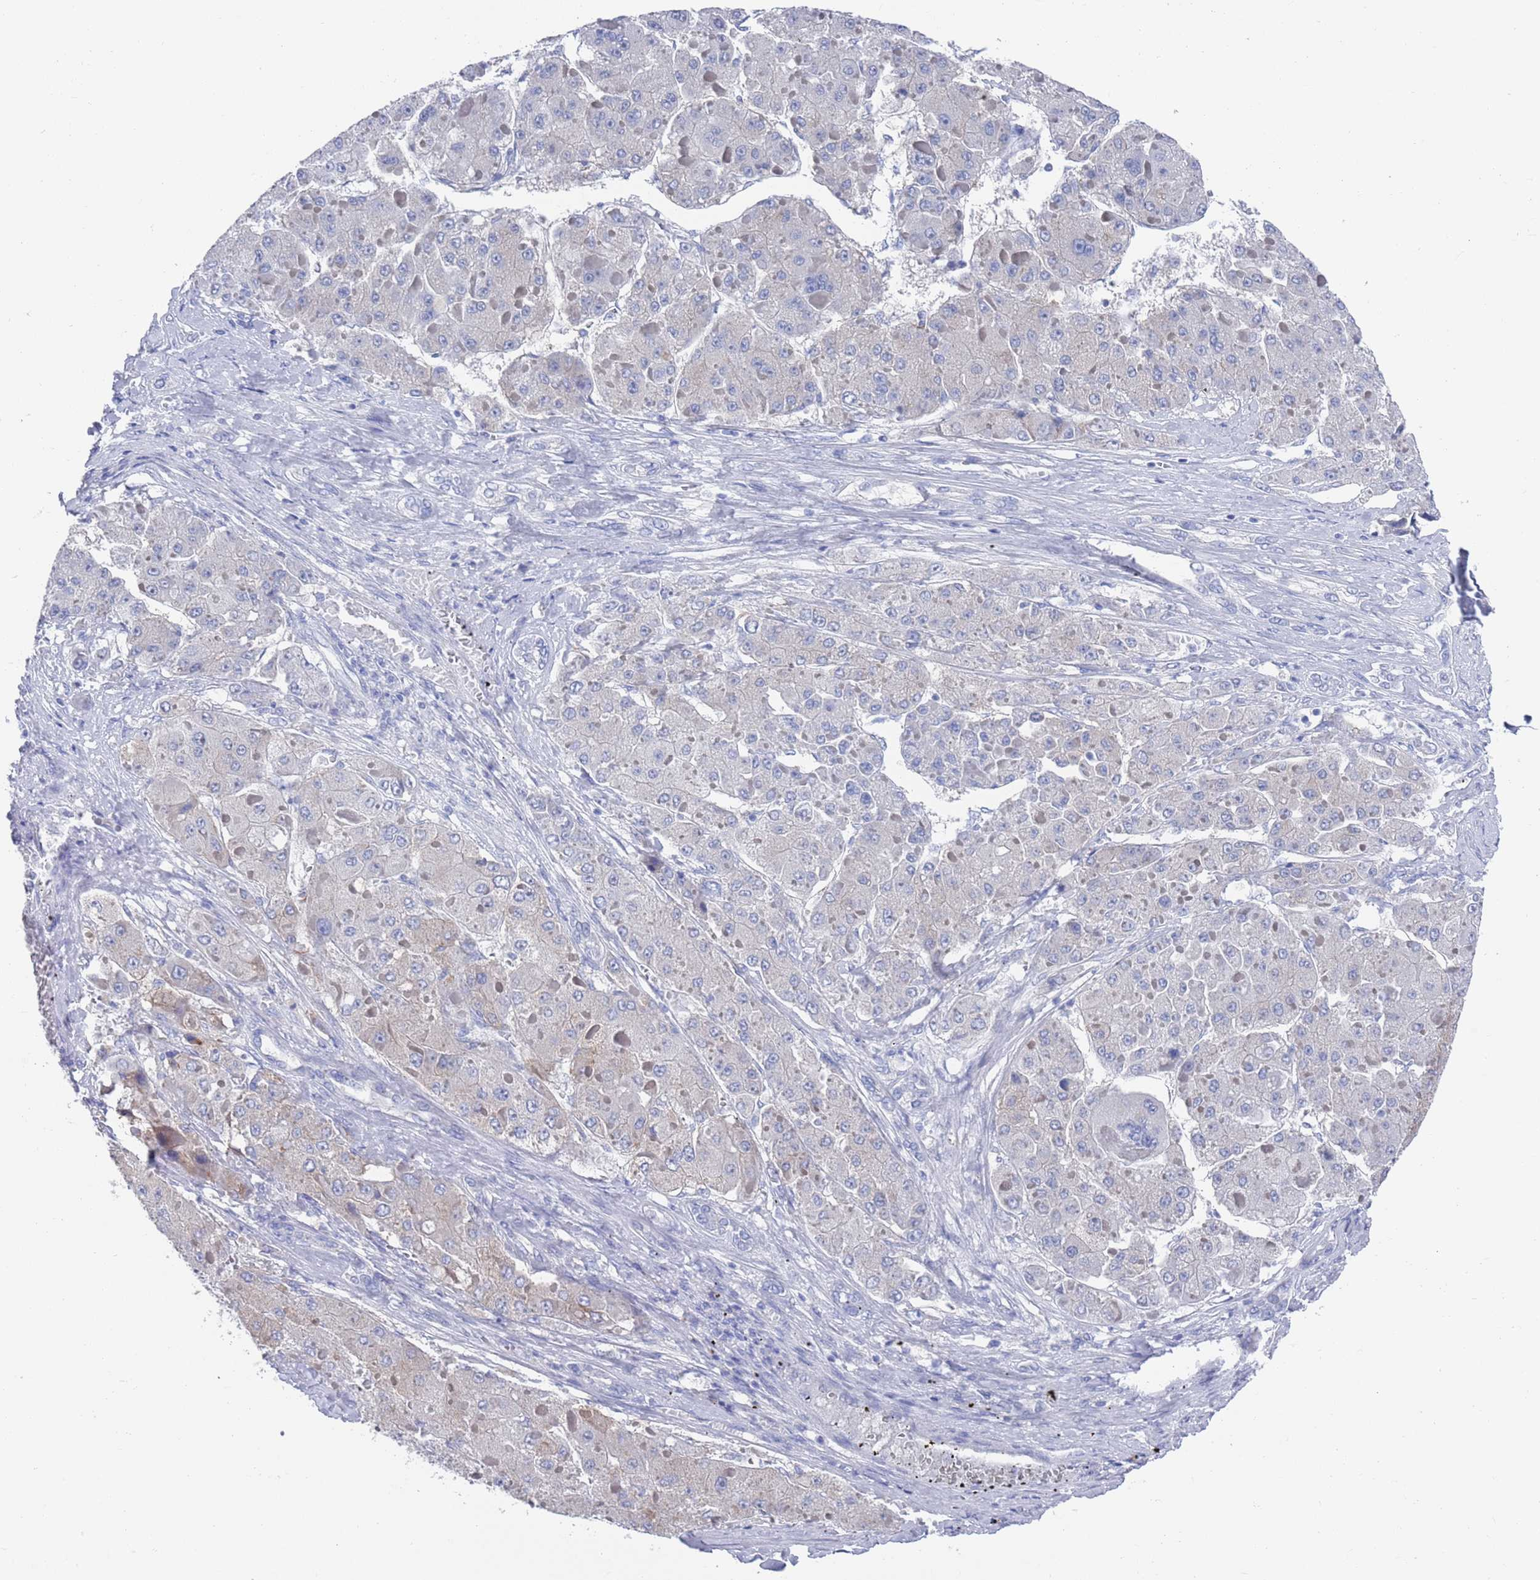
{"staining": {"intensity": "negative", "quantity": "none", "location": "none"}, "tissue": "liver cancer", "cell_type": "Tumor cells", "image_type": "cancer", "snomed": [{"axis": "morphology", "description": "Carcinoma, Hepatocellular, NOS"}, {"axis": "topography", "description": "Liver"}], "caption": "Tumor cells are negative for protein expression in human hepatocellular carcinoma (liver).", "gene": "MTMR2", "patient": {"sex": "female", "age": 73}}